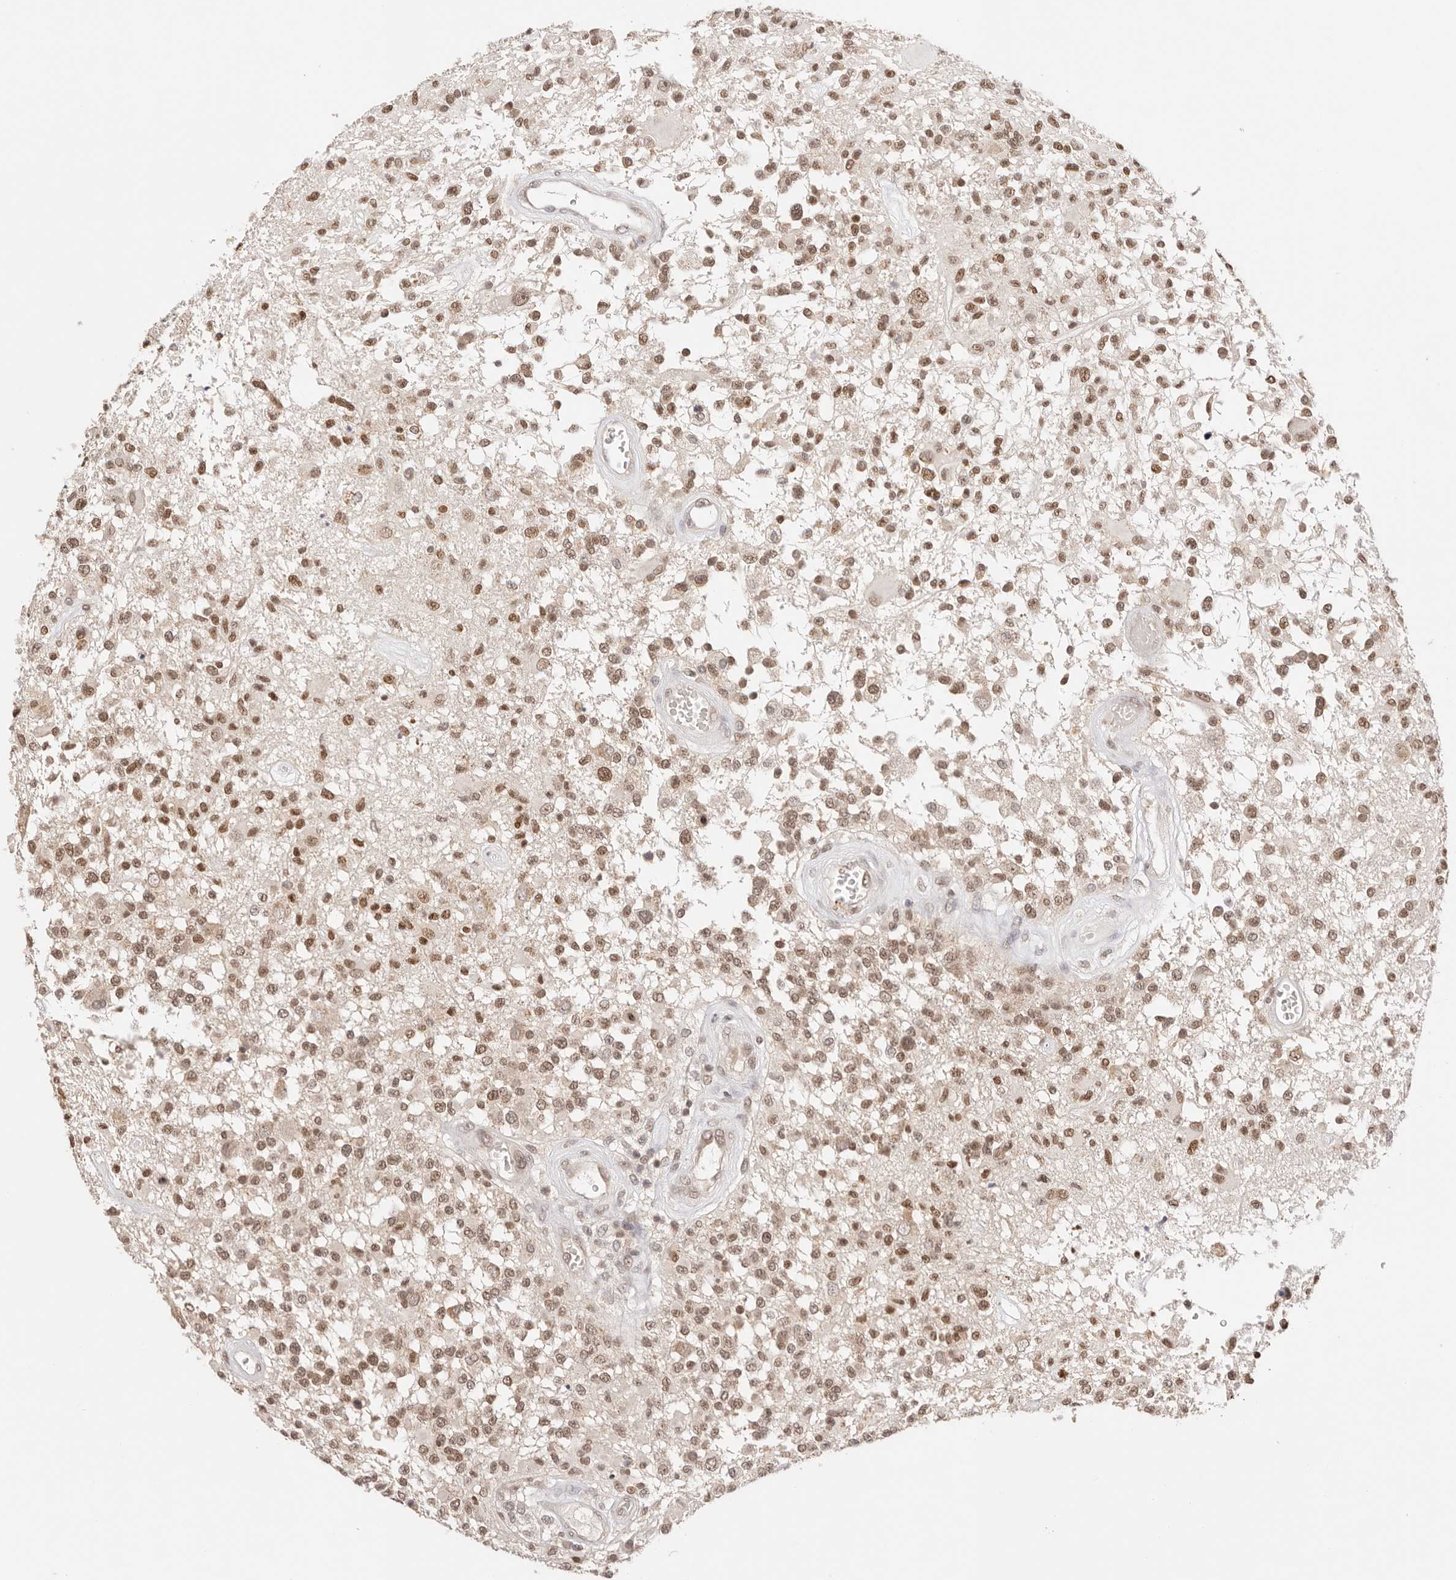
{"staining": {"intensity": "moderate", "quantity": ">75%", "location": "nuclear"}, "tissue": "glioma", "cell_type": "Tumor cells", "image_type": "cancer", "snomed": [{"axis": "morphology", "description": "Glioma, malignant, High grade"}, {"axis": "morphology", "description": "Glioblastoma, NOS"}, {"axis": "topography", "description": "Brain"}], "caption": "Malignant glioma (high-grade) stained with immunohistochemistry (IHC) shows moderate nuclear staining in approximately >75% of tumor cells.", "gene": "RFC3", "patient": {"sex": "male", "age": 60}}